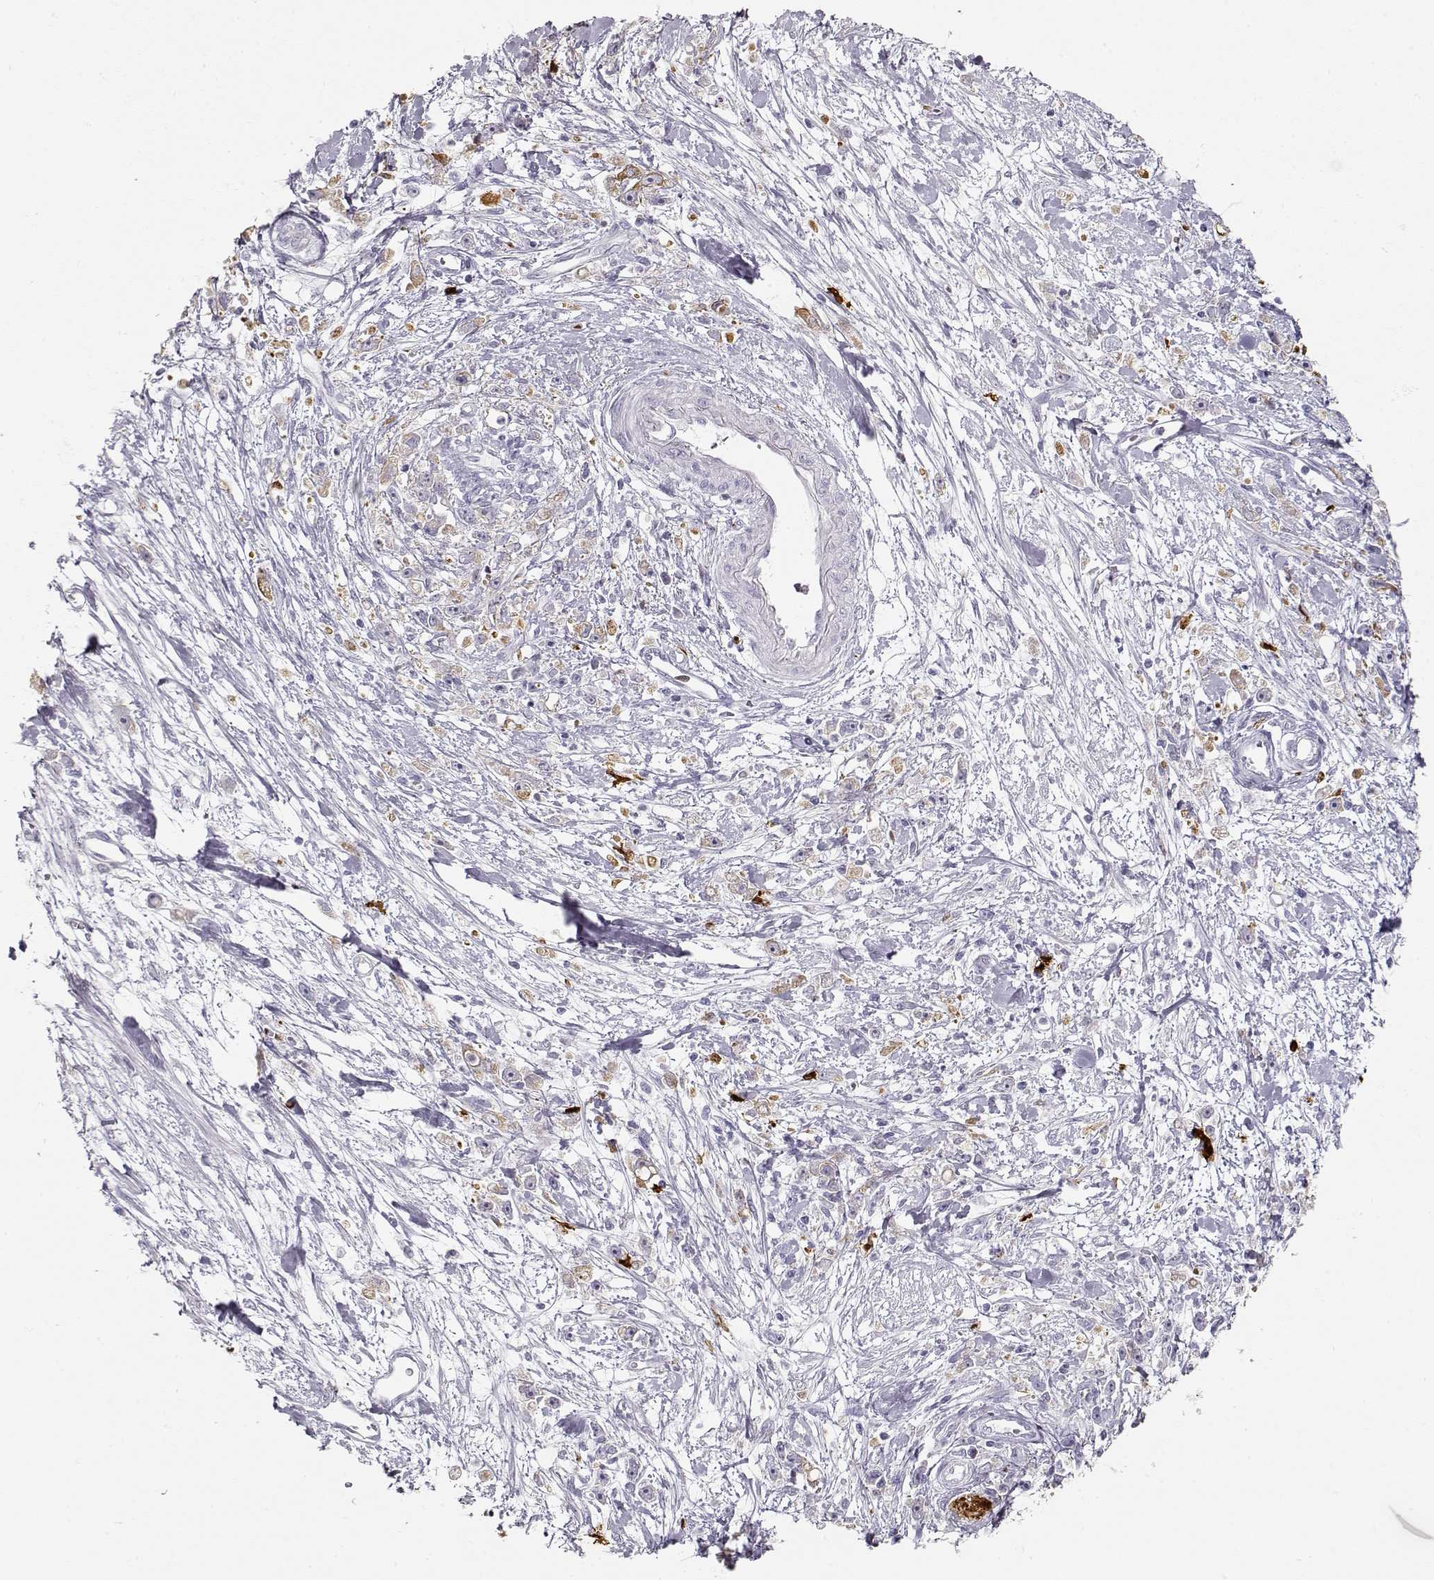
{"staining": {"intensity": "moderate", "quantity": "<25%", "location": "cytoplasmic/membranous"}, "tissue": "stomach cancer", "cell_type": "Tumor cells", "image_type": "cancer", "snomed": [{"axis": "morphology", "description": "Adenocarcinoma, NOS"}, {"axis": "topography", "description": "Stomach"}], "caption": "A high-resolution micrograph shows immunohistochemistry staining of stomach adenocarcinoma, which exhibits moderate cytoplasmic/membranous positivity in about <25% of tumor cells.", "gene": "S100B", "patient": {"sex": "female", "age": 59}}